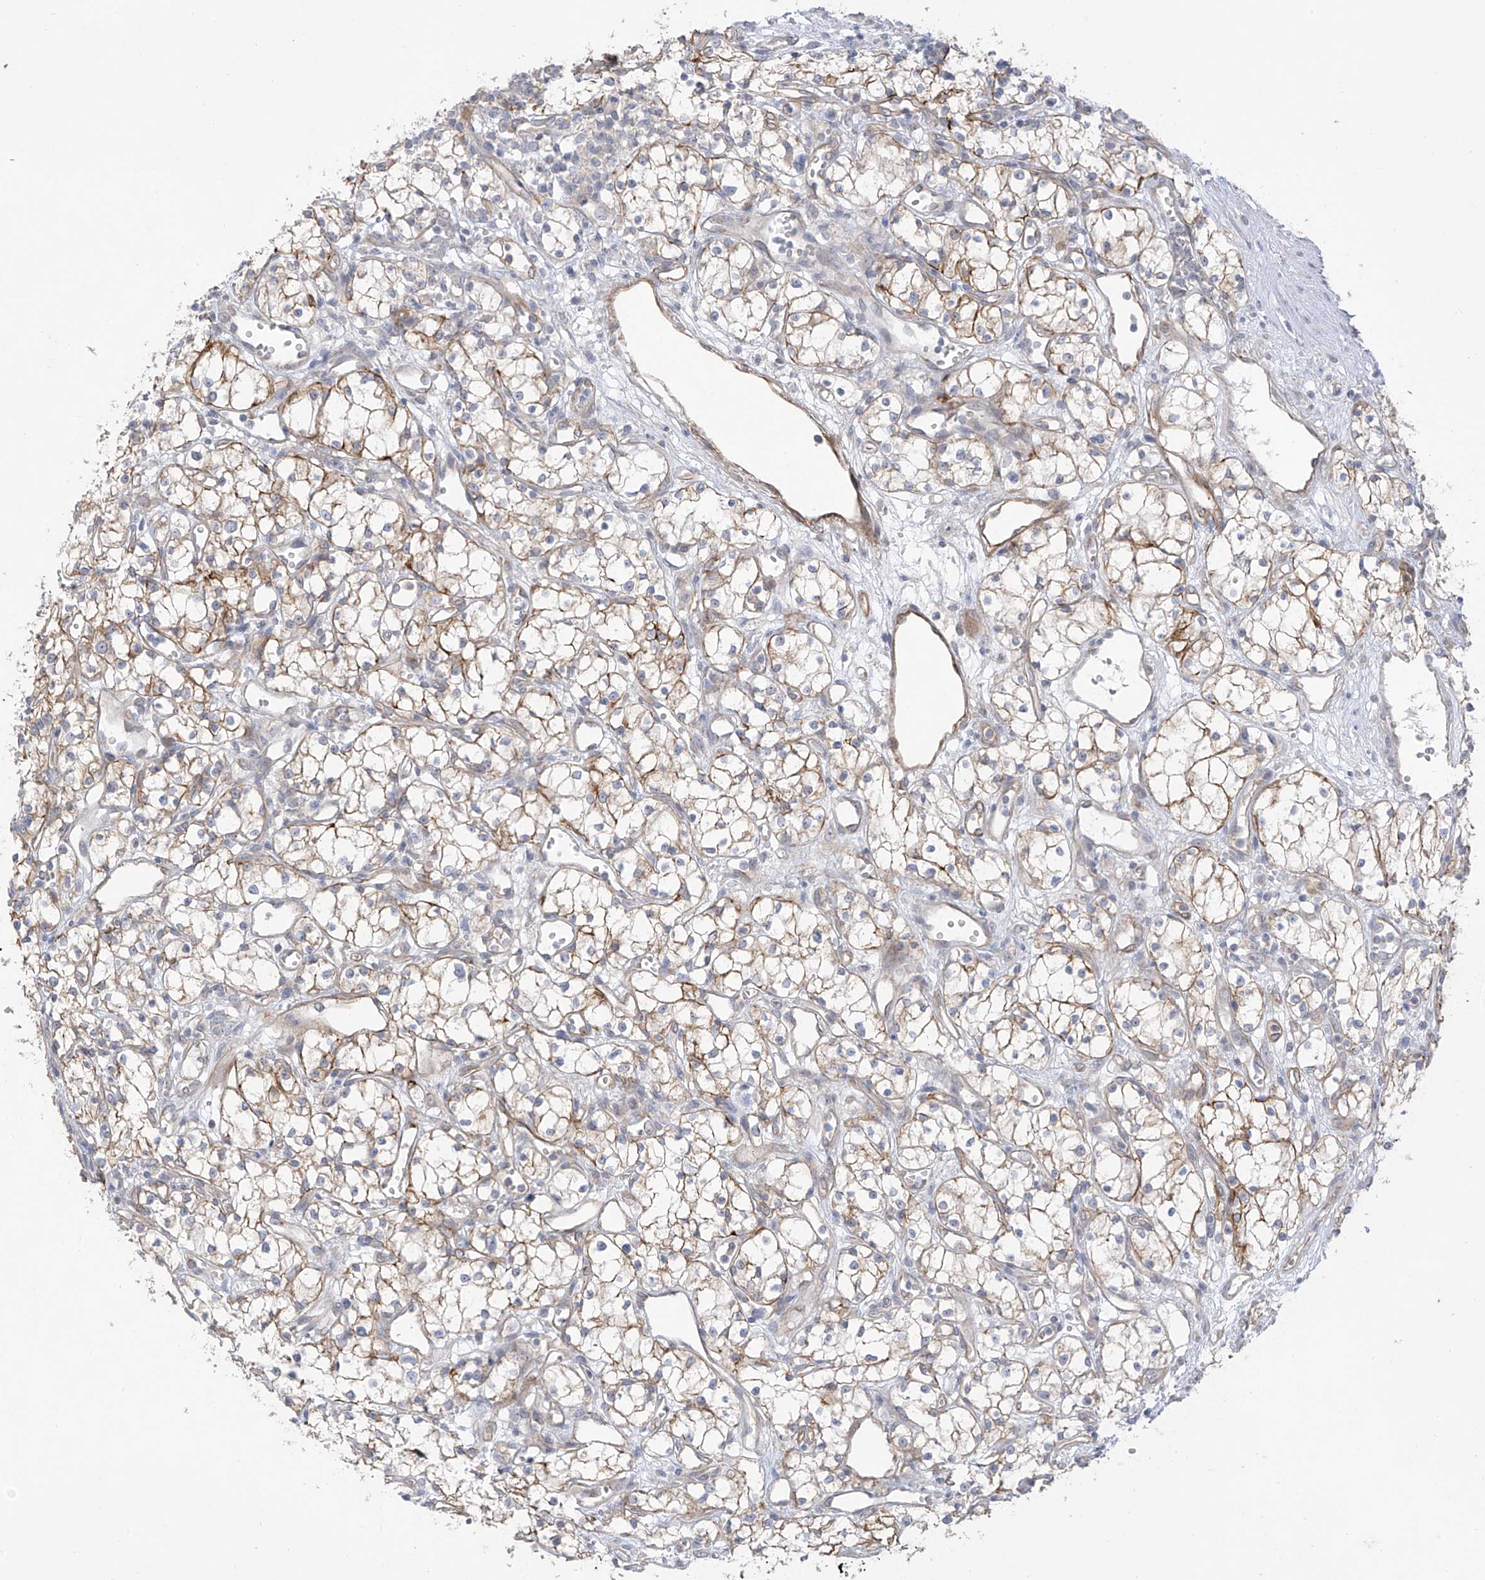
{"staining": {"intensity": "moderate", "quantity": "<25%", "location": "cytoplasmic/membranous"}, "tissue": "renal cancer", "cell_type": "Tumor cells", "image_type": "cancer", "snomed": [{"axis": "morphology", "description": "Adenocarcinoma, NOS"}, {"axis": "topography", "description": "Kidney"}], "caption": "High-power microscopy captured an immunohistochemistry histopathology image of adenocarcinoma (renal), revealing moderate cytoplasmic/membranous expression in approximately <25% of tumor cells.", "gene": "EIPR1", "patient": {"sex": "male", "age": 59}}